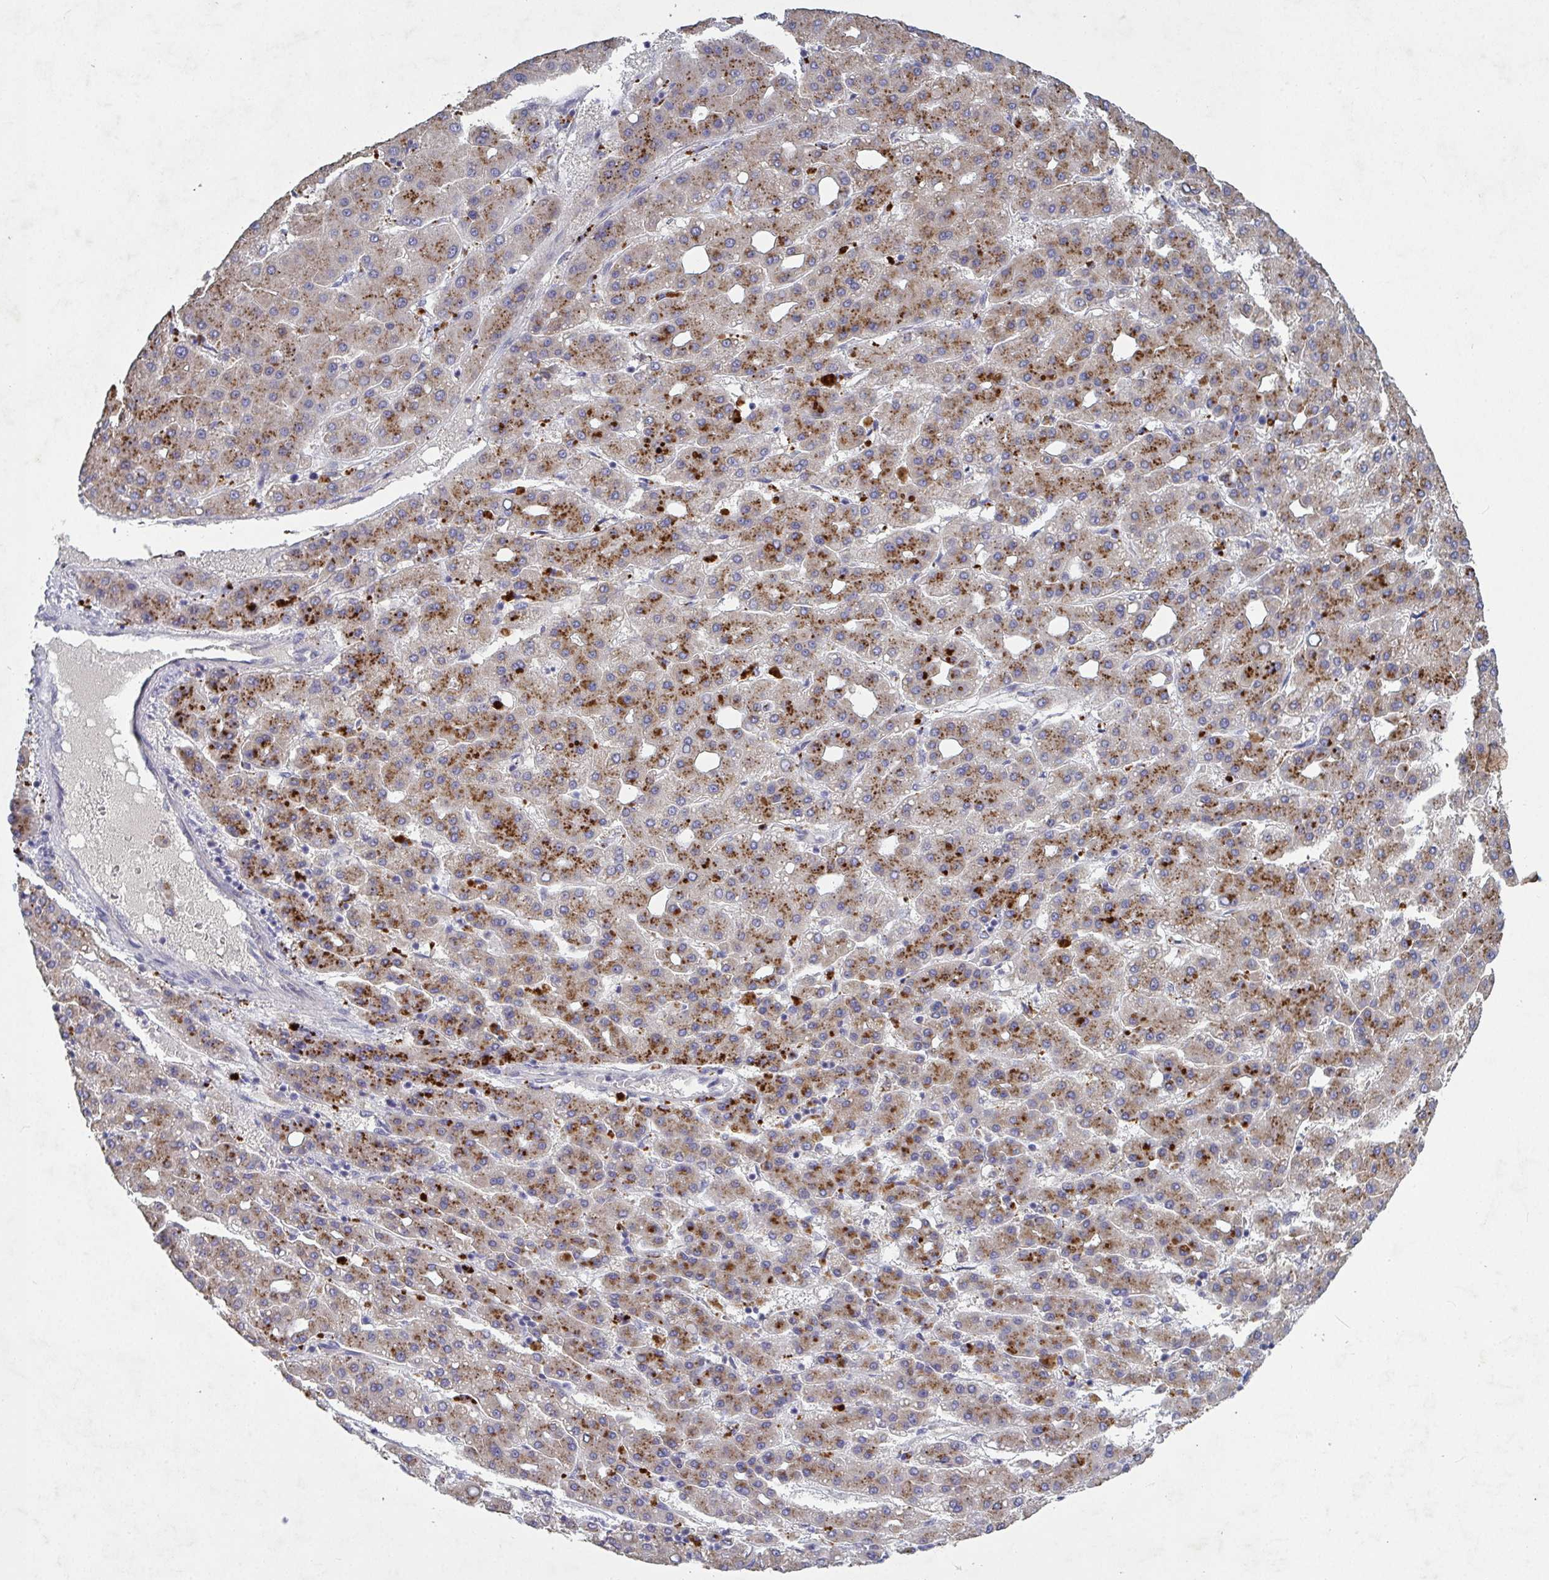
{"staining": {"intensity": "moderate", "quantity": ">75%", "location": "cytoplasmic/membranous"}, "tissue": "liver cancer", "cell_type": "Tumor cells", "image_type": "cancer", "snomed": [{"axis": "morphology", "description": "Carcinoma, Hepatocellular, NOS"}, {"axis": "topography", "description": "Liver"}], "caption": "High-magnification brightfield microscopy of hepatocellular carcinoma (liver) stained with DAB (3,3'-diaminobenzidine) (brown) and counterstained with hematoxylin (blue). tumor cells exhibit moderate cytoplasmic/membranous expression is identified in about>75% of cells.", "gene": "GALNT13", "patient": {"sex": "male", "age": 65}}